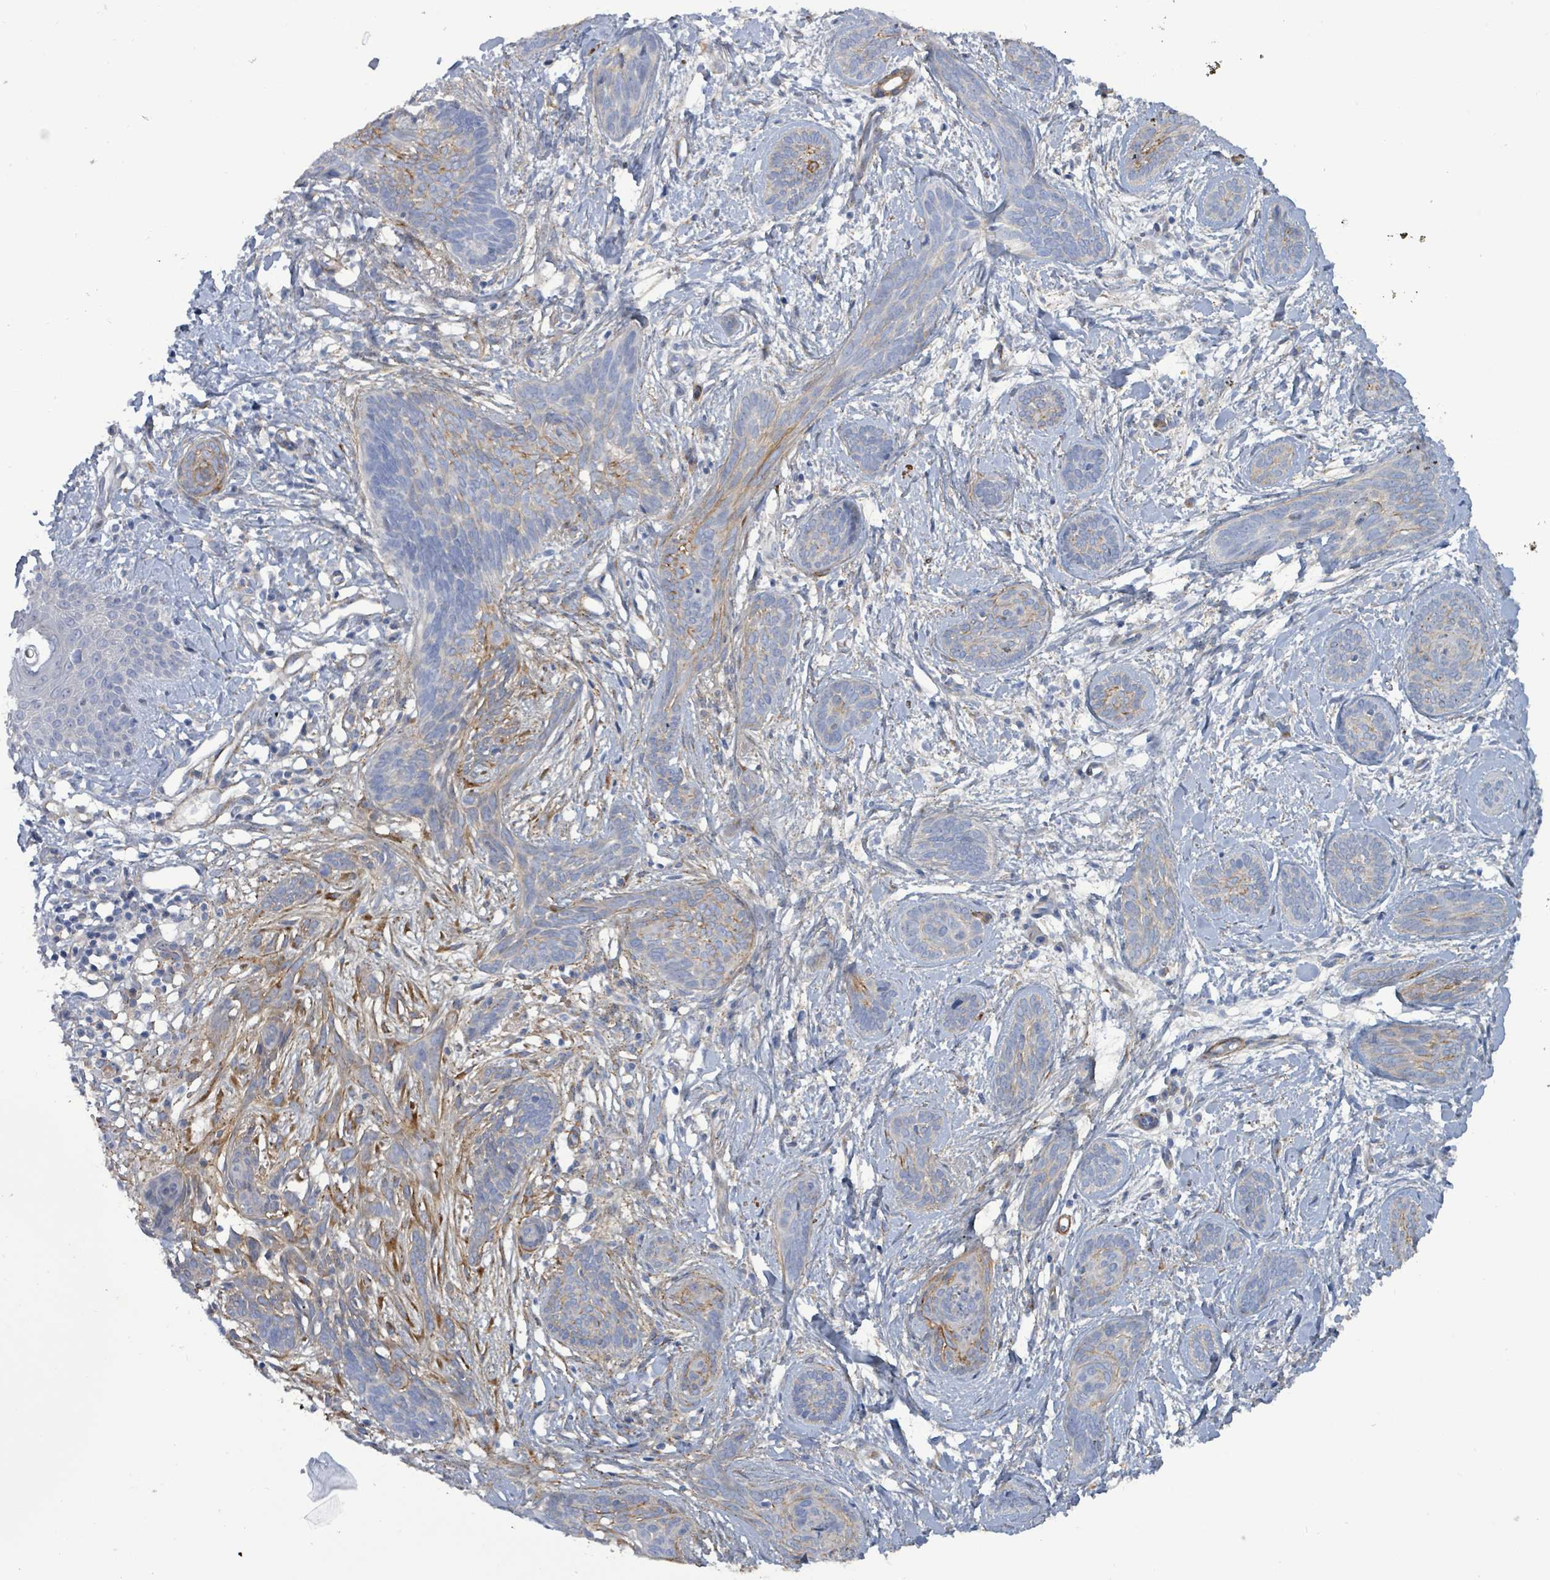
{"staining": {"intensity": "weak", "quantity": "<25%", "location": "cytoplasmic/membranous"}, "tissue": "skin cancer", "cell_type": "Tumor cells", "image_type": "cancer", "snomed": [{"axis": "morphology", "description": "Basal cell carcinoma"}, {"axis": "topography", "description": "Skin"}], "caption": "The immunohistochemistry (IHC) image has no significant positivity in tumor cells of skin cancer (basal cell carcinoma) tissue.", "gene": "DMRTC1B", "patient": {"sex": "female", "age": 81}}